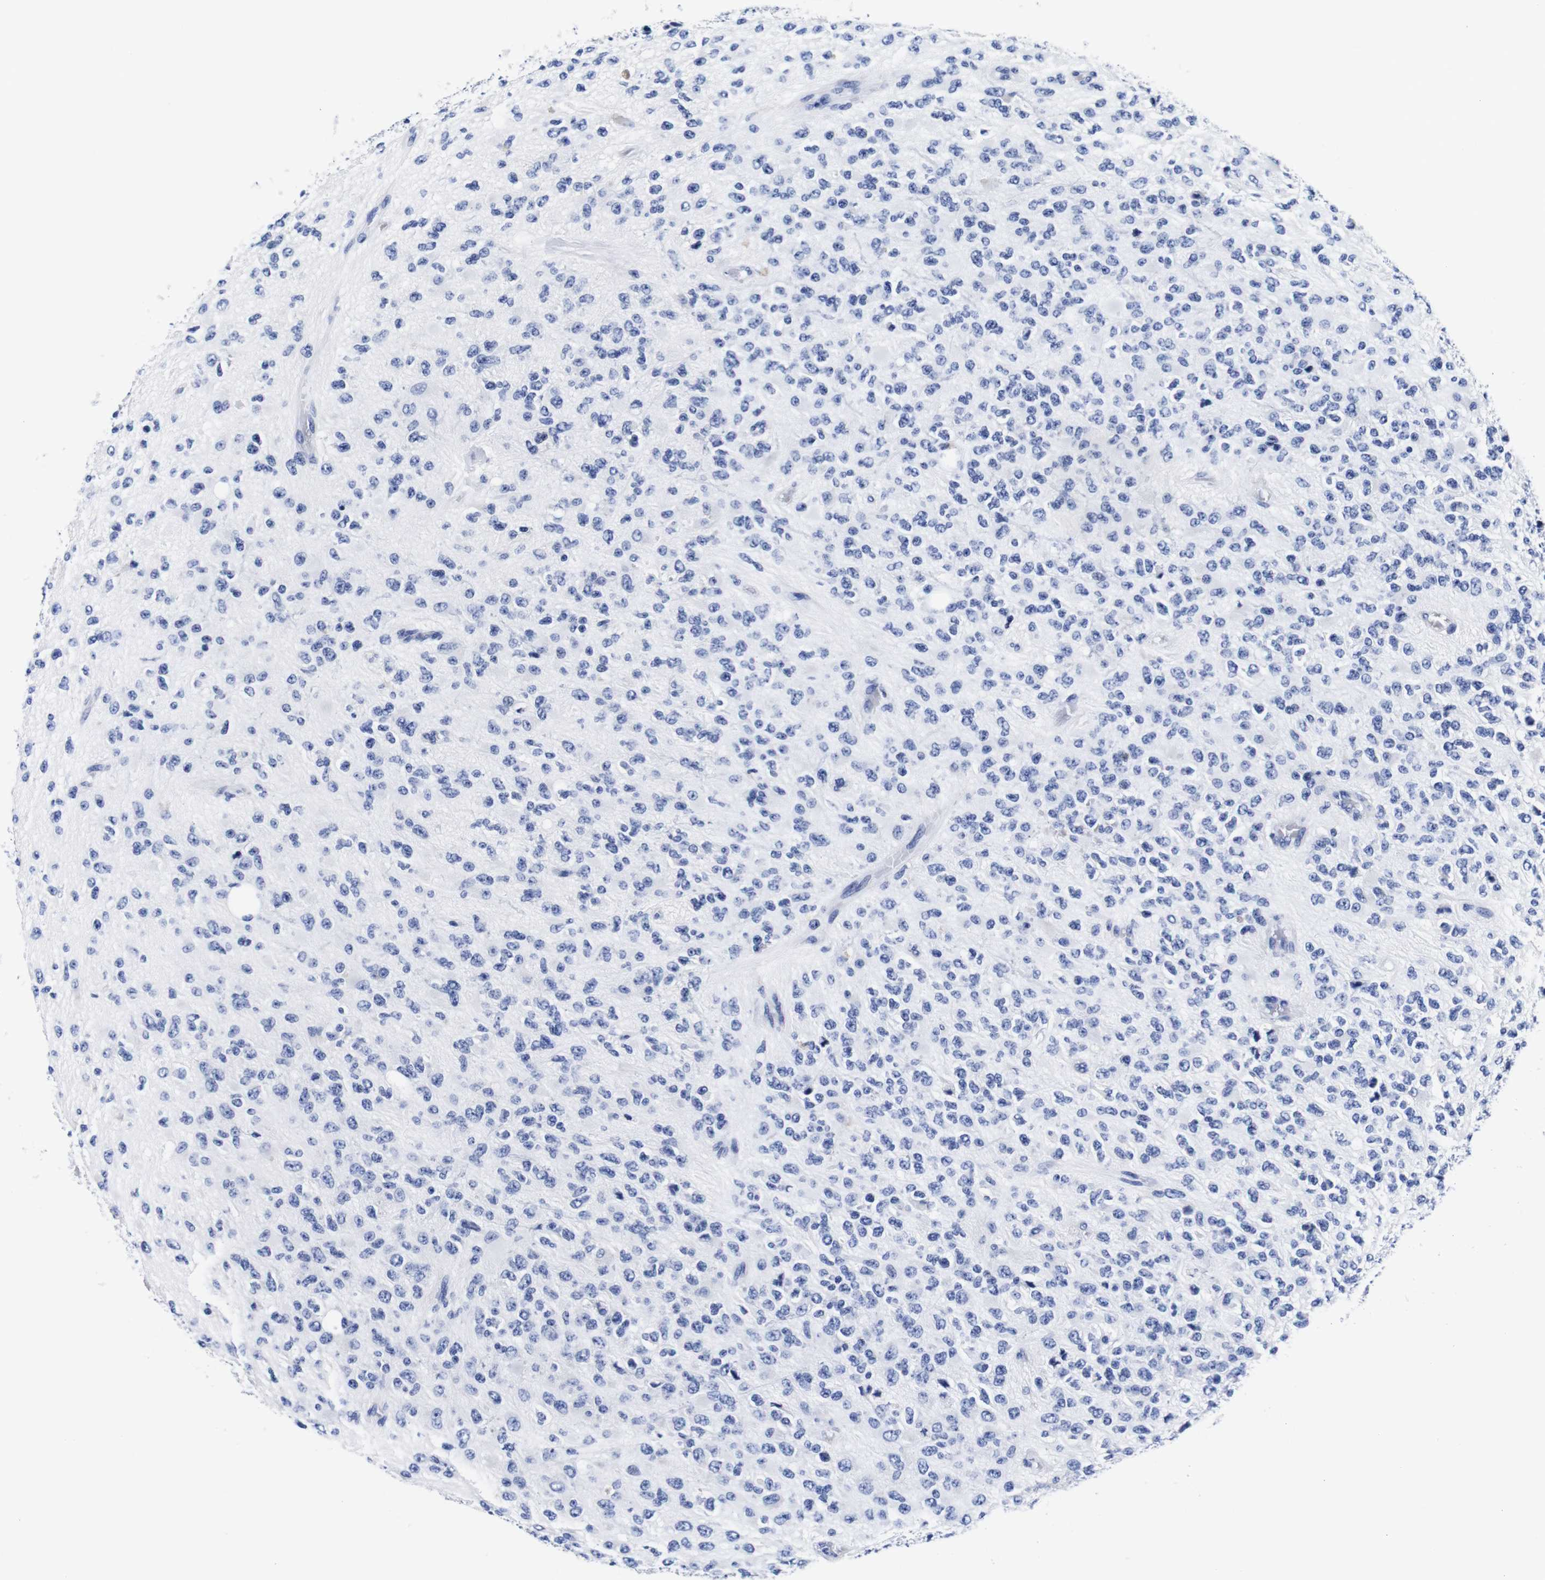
{"staining": {"intensity": "negative", "quantity": "none", "location": "none"}, "tissue": "glioma", "cell_type": "Tumor cells", "image_type": "cancer", "snomed": [{"axis": "morphology", "description": "Glioma, malignant, High grade"}, {"axis": "topography", "description": "pancreas cauda"}], "caption": "This is an IHC histopathology image of human malignant high-grade glioma. There is no positivity in tumor cells.", "gene": "CLEC4G", "patient": {"sex": "male", "age": 60}}